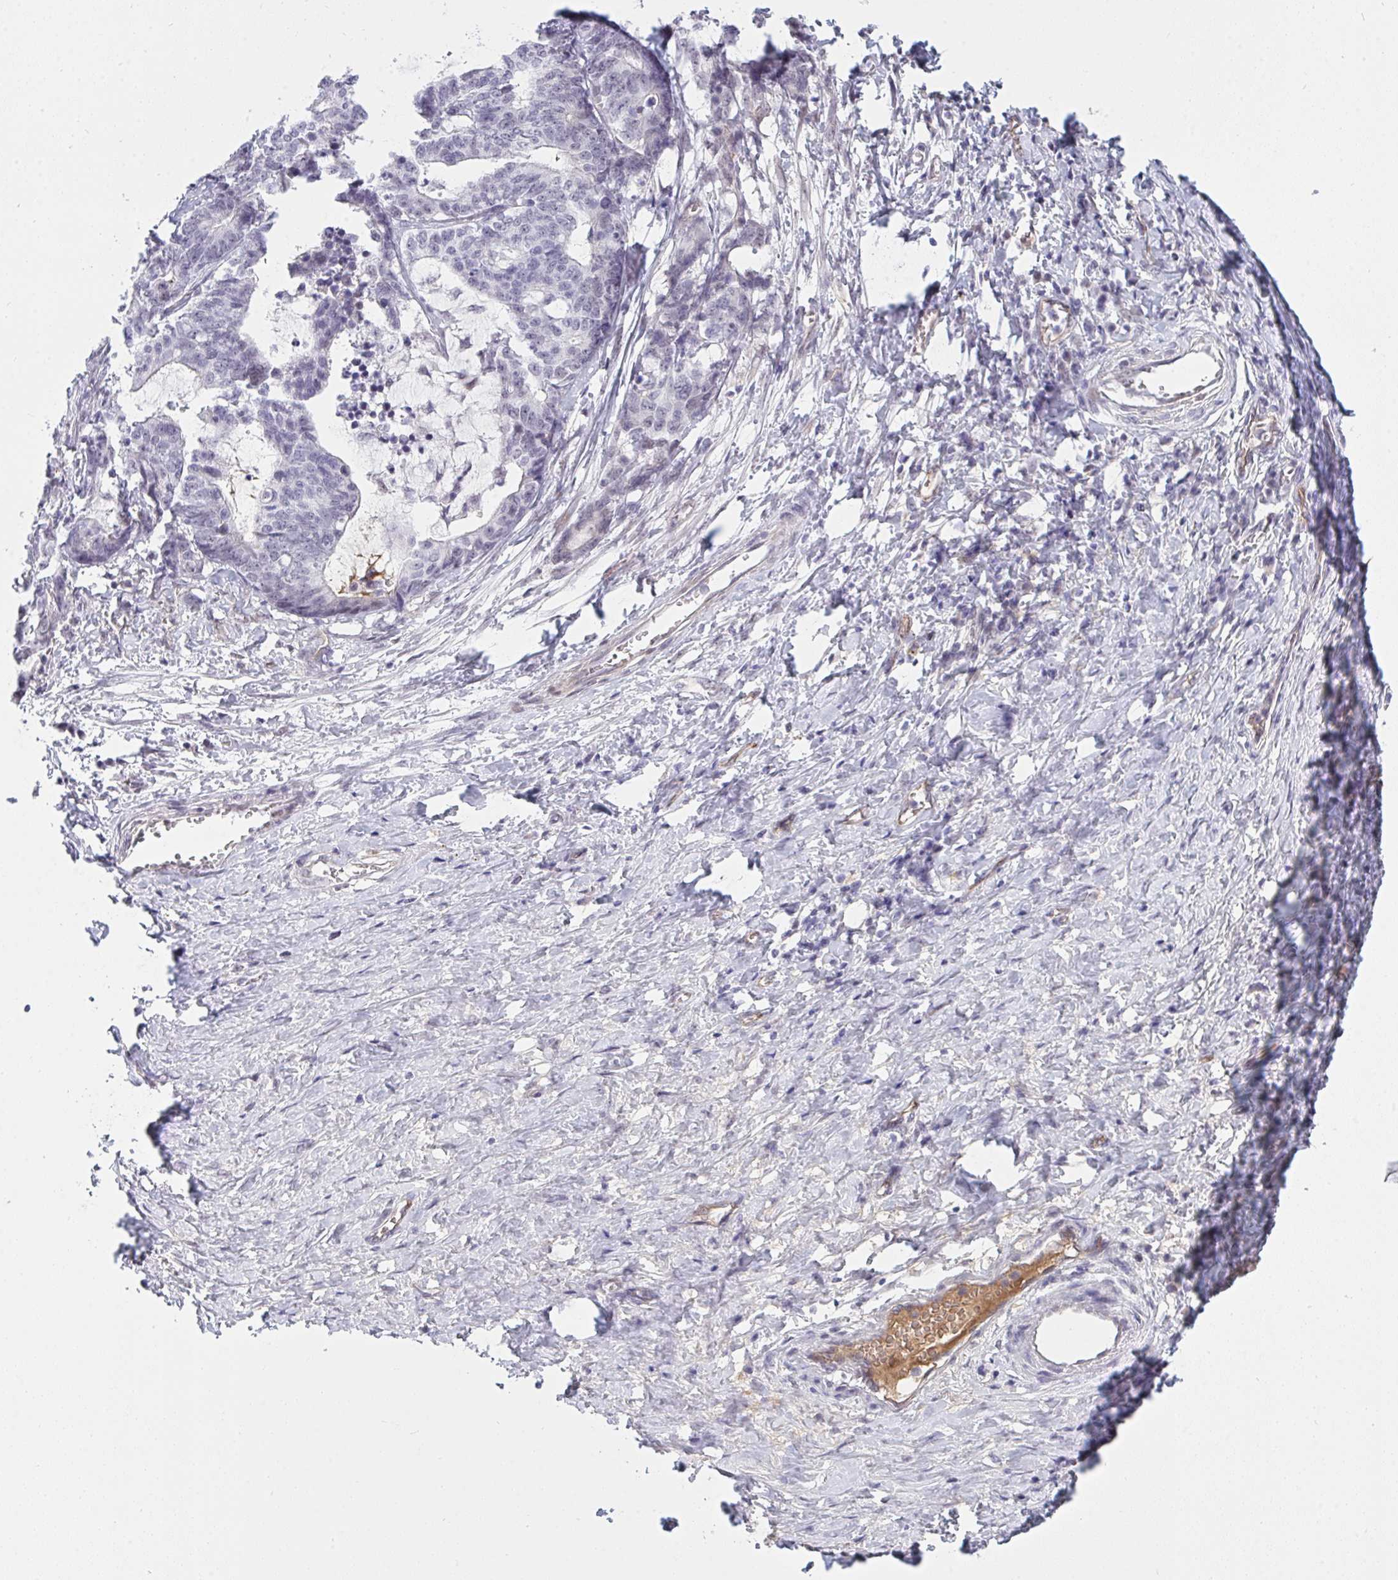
{"staining": {"intensity": "negative", "quantity": "none", "location": "none"}, "tissue": "stomach cancer", "cell_type": "Tumor cells", "image_type": "cancer", "snomed": [{"axis": "morphology", "description": "Normal tissue, NOS"}, {"axis": "morphology", "description": "Adenocarcinoma, NOS"}, {"axis": "topography", "description": "Stomach"}], "caption": "This is an immunohistochemistry image of human stomach adenocarcinoma. There is no positivity in tumor cells.", "gene": "DSCAML1", "patient": {"sex": "female", "age": 64}}